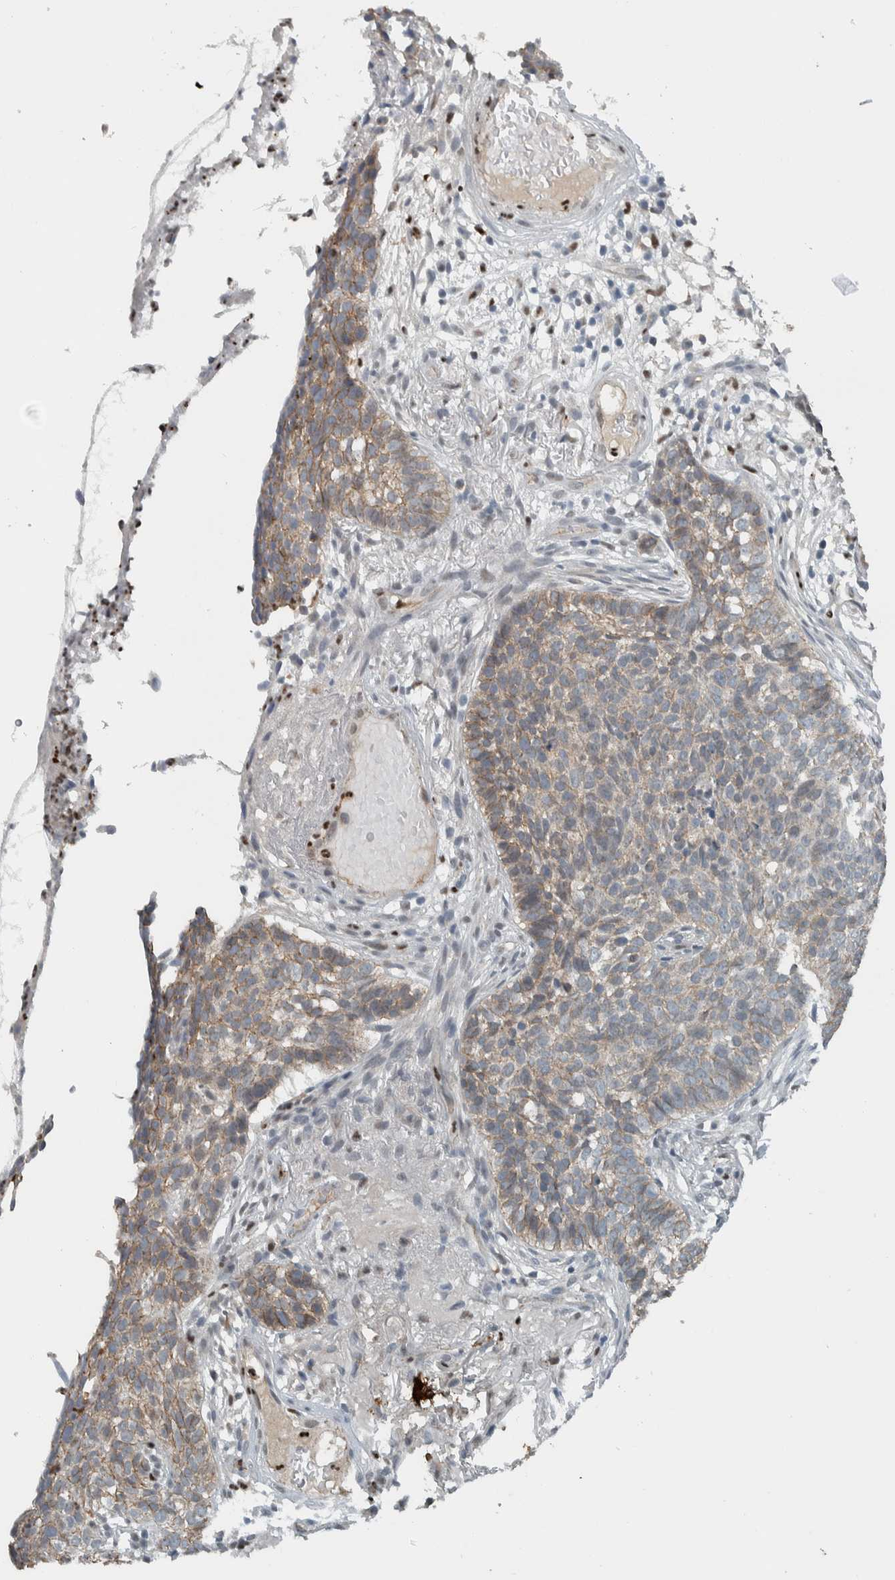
{"staining": {"intensity": "weak", "quantity": "25%-75%", "location": "cytoplasmic/membranous"}, "tissue": "skin cancer", "cell_type": "Tumor cells", "image_type": "cancer", "snomed": [{"axis": "morphology", "description": "Basal cell carcinoma"}, {"axis": "topography", "description": "Skin"}], "caption": "Basal cell carcinoma (skin) tissue reveals weak cytoplasmic/membranous expression in about 25%-75% of tumor cells, visualized by immunohistochemistry.", "gene": "ADPRM", "patient": {"sex": "male", "age": 85}}